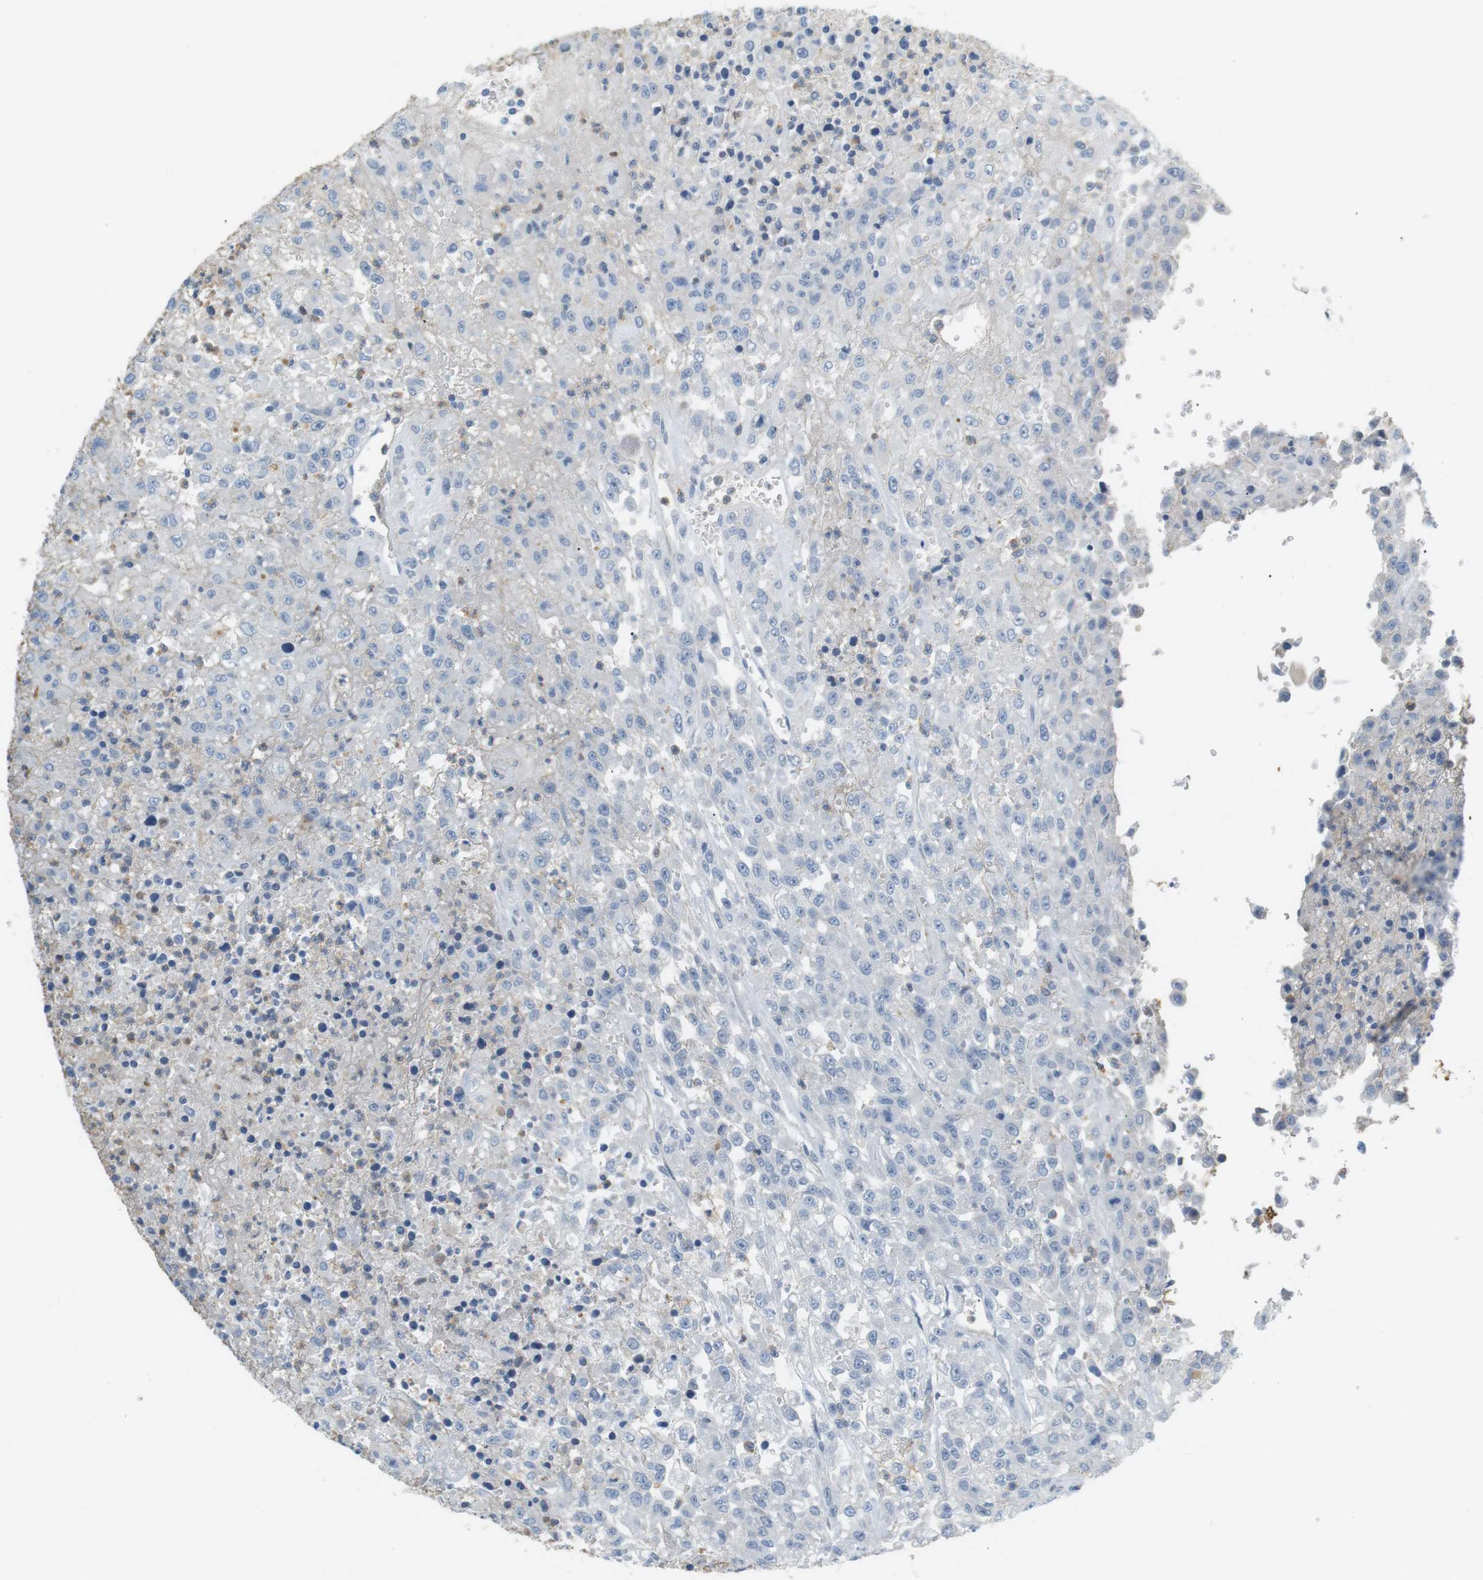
{"staining": {"intensity": "negative", "quantity": "none", "location": "none"}, "tissue": "urothelial cancer", "cell_type": "Tumor cells", "image_type": "cancer", "snomed": [{"axis": "morphology", "description": "Urothelial carcinoma, High grade"}, {"axis": "topography", "description": "Urinary bladder"}], "caption": "High magnification brightfield microscopy of urothelial carcinoma (high-grade) stained with DAB (brown) and counterstained with hematoxylin (blue): tumor cells show no significant expression.", "gene": "CD300E", "patient": {"sex": "male", "age": 46}}